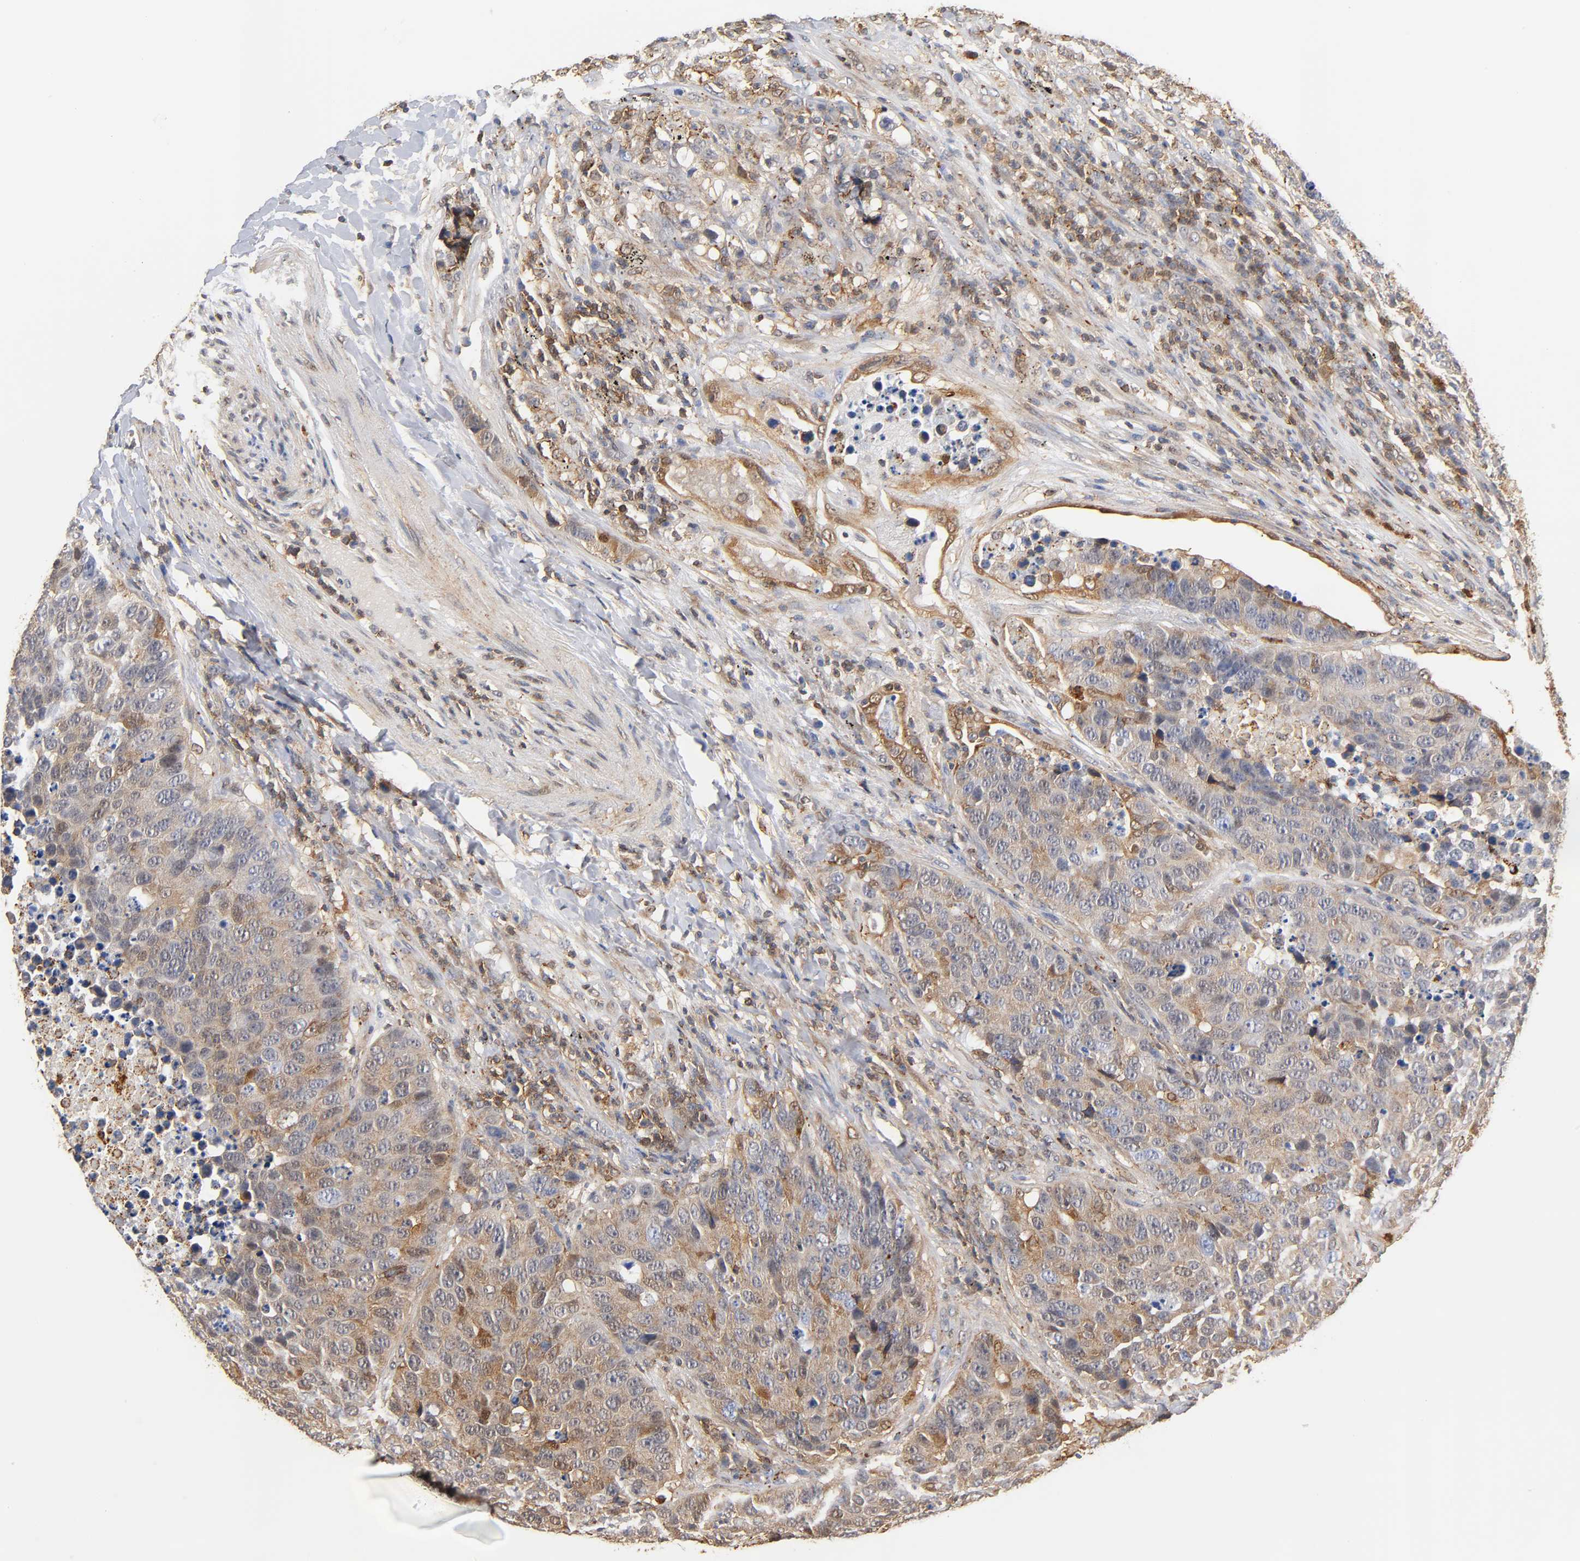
{"staining": {"intensity": "weak", "quantity": ">75%", "location": "cytoplasmic/membranous"}, "tissue": "carcinoid", "cell_type": "Tumor cells", "image_type": "cancer", "snomed": [{"axis": "morphology", "description": "Carcinoid, malignant, NOS"}, {"axis": "topography", "description": "Lung"}], "caption": "The histopathology image shows a brown stain indicating the presence of a protein in the cytoplasmic/membranous of tumor cells in carcinoid.", "gene": "ANXA11", "patient": {"sex": "male", "age": 60}}